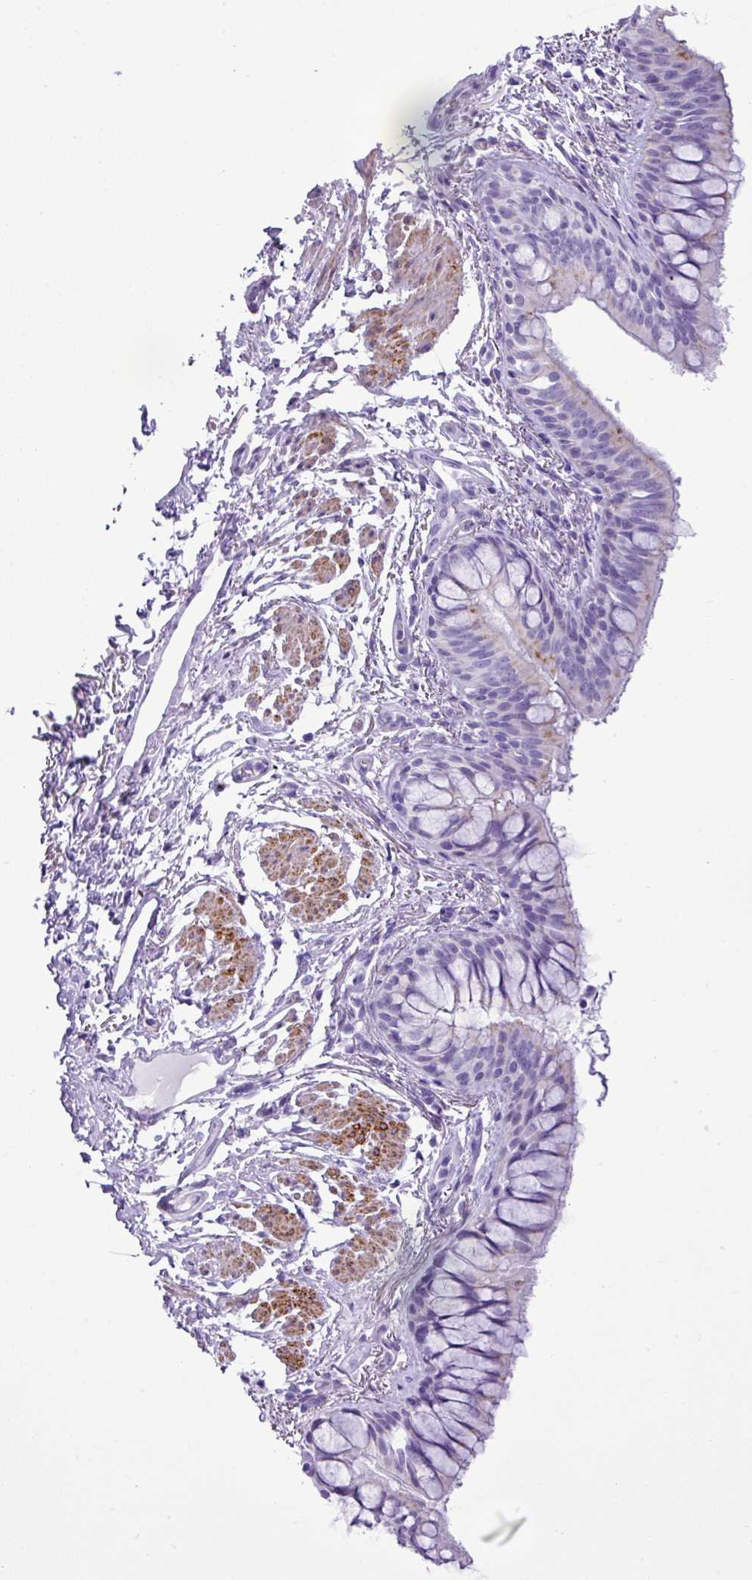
{"staining": {"intensity": "moderate", "quantity": "25%-75%", "location": "cytoplasmic/membranous"}, "tissue": "bronchus", "cell_type": "Respiratory epithelial cells", "image_type": "normal", "snomed": [{"axis": "morphology", "description": "Normal tissue, NOS"}, {"axis": "topography", "description": "Bronchus"}], "caption": "Bronchus stained with DAB (3,3'-diaminobenzidine) immunohistochemistry shows medium levels of moderate cytoplasmic/membranous positivity in approximately 25%-75% of respiratory epithelial cells. (DAB (3,3'-diaminobenzidine) IHC, brown staining for protein, blue staining for nuclei).", "gene": "ZSCAN5A", "patient": {"sex": "male", "age": 70}}